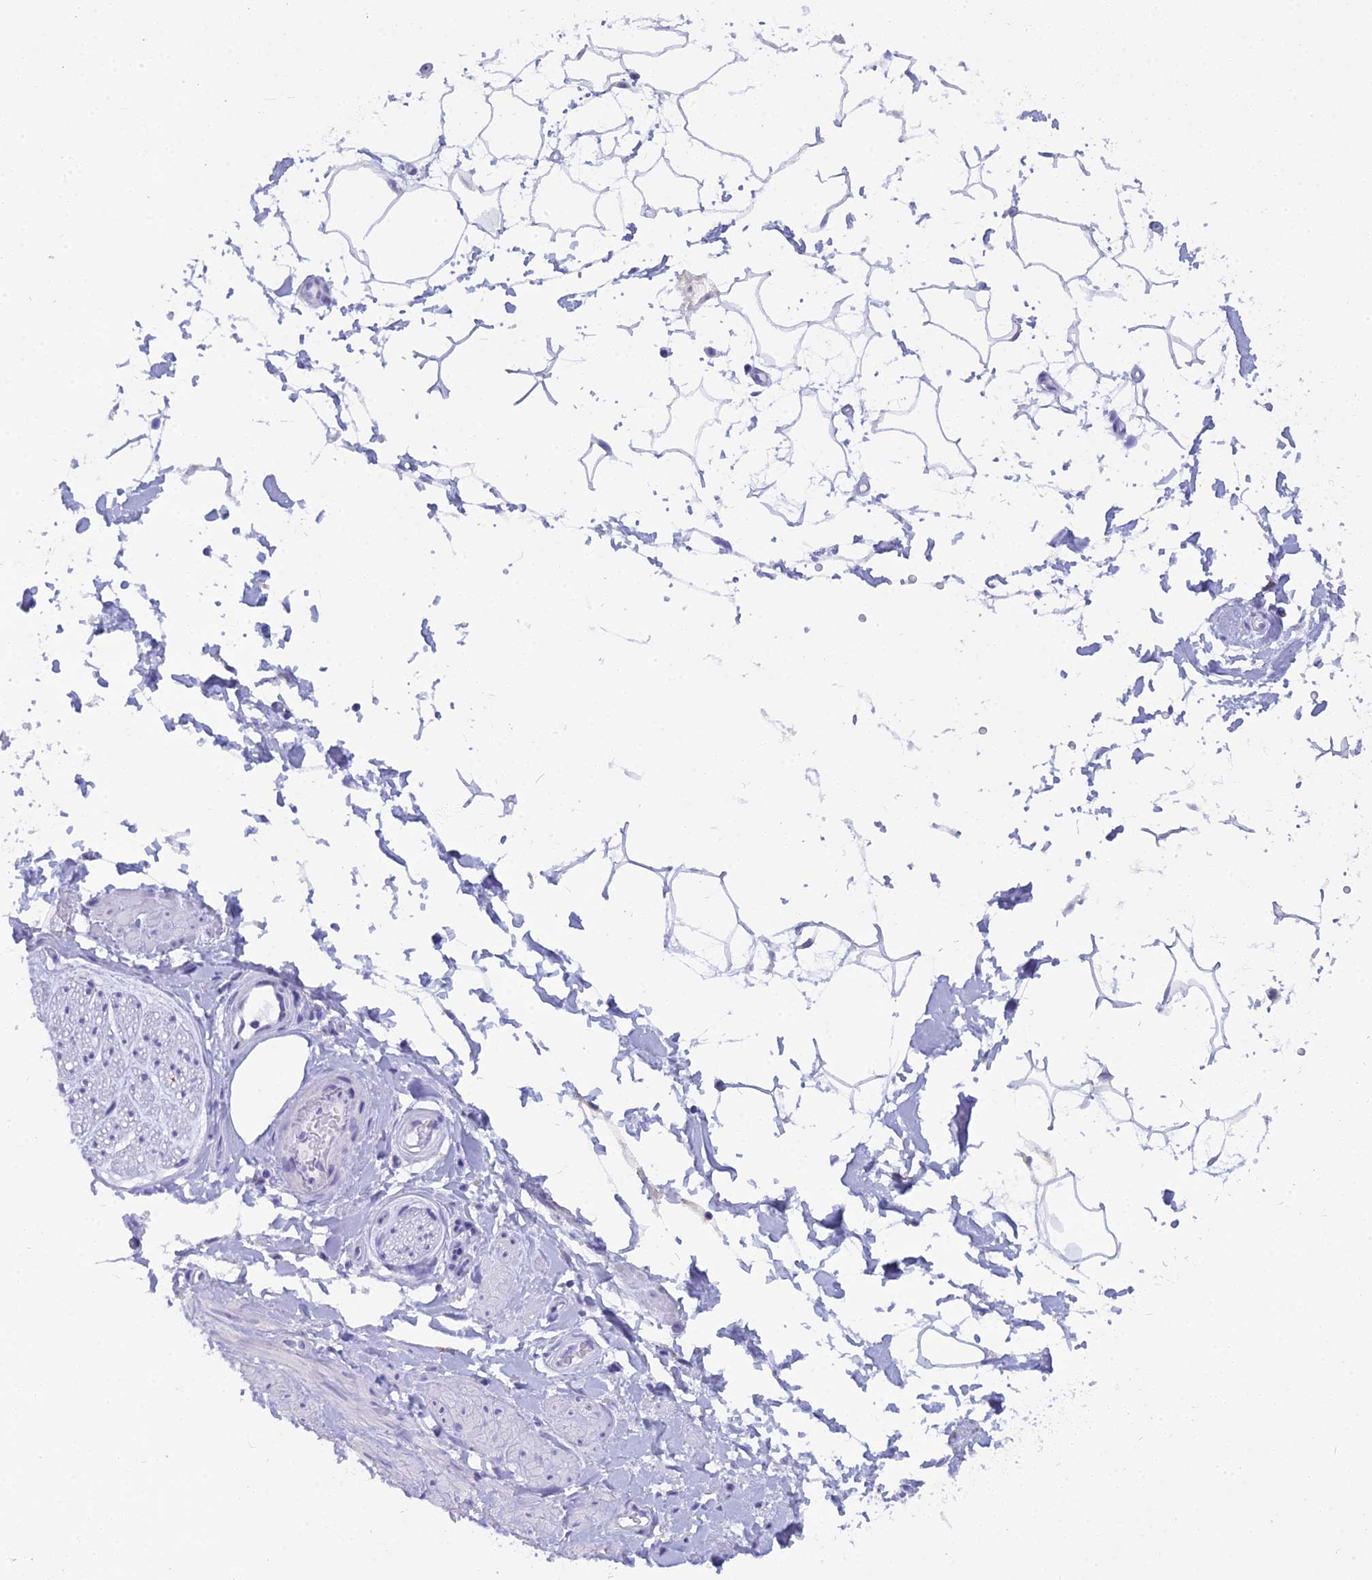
{"staining": {"intensity": "negative", "quantity": "none", "location": "none"}, "tissue": "adipose tissue", "cell_type": "Adipocytes", "image_type": "normal", "snomed": [{"axis": "morphology", "description": "Normal tissue, NOS"}, {"axis": "topography", "description": "Soft tissue"}, {"axis": "topography", "description": "Adipose tissue"}, {"axis": "topography", "description": "Vascular tissue"}, {"axis": "topography", "description": "Peripheral nerve tissue"}], "caption": "IHC of benign adipose tissue exhibits no positivity in adipocytes. (Immunohistochemistry, brightfield microscopy, high magnification).", "gene": "CGB1", "patient": {"sex": "male", "age": 74}}